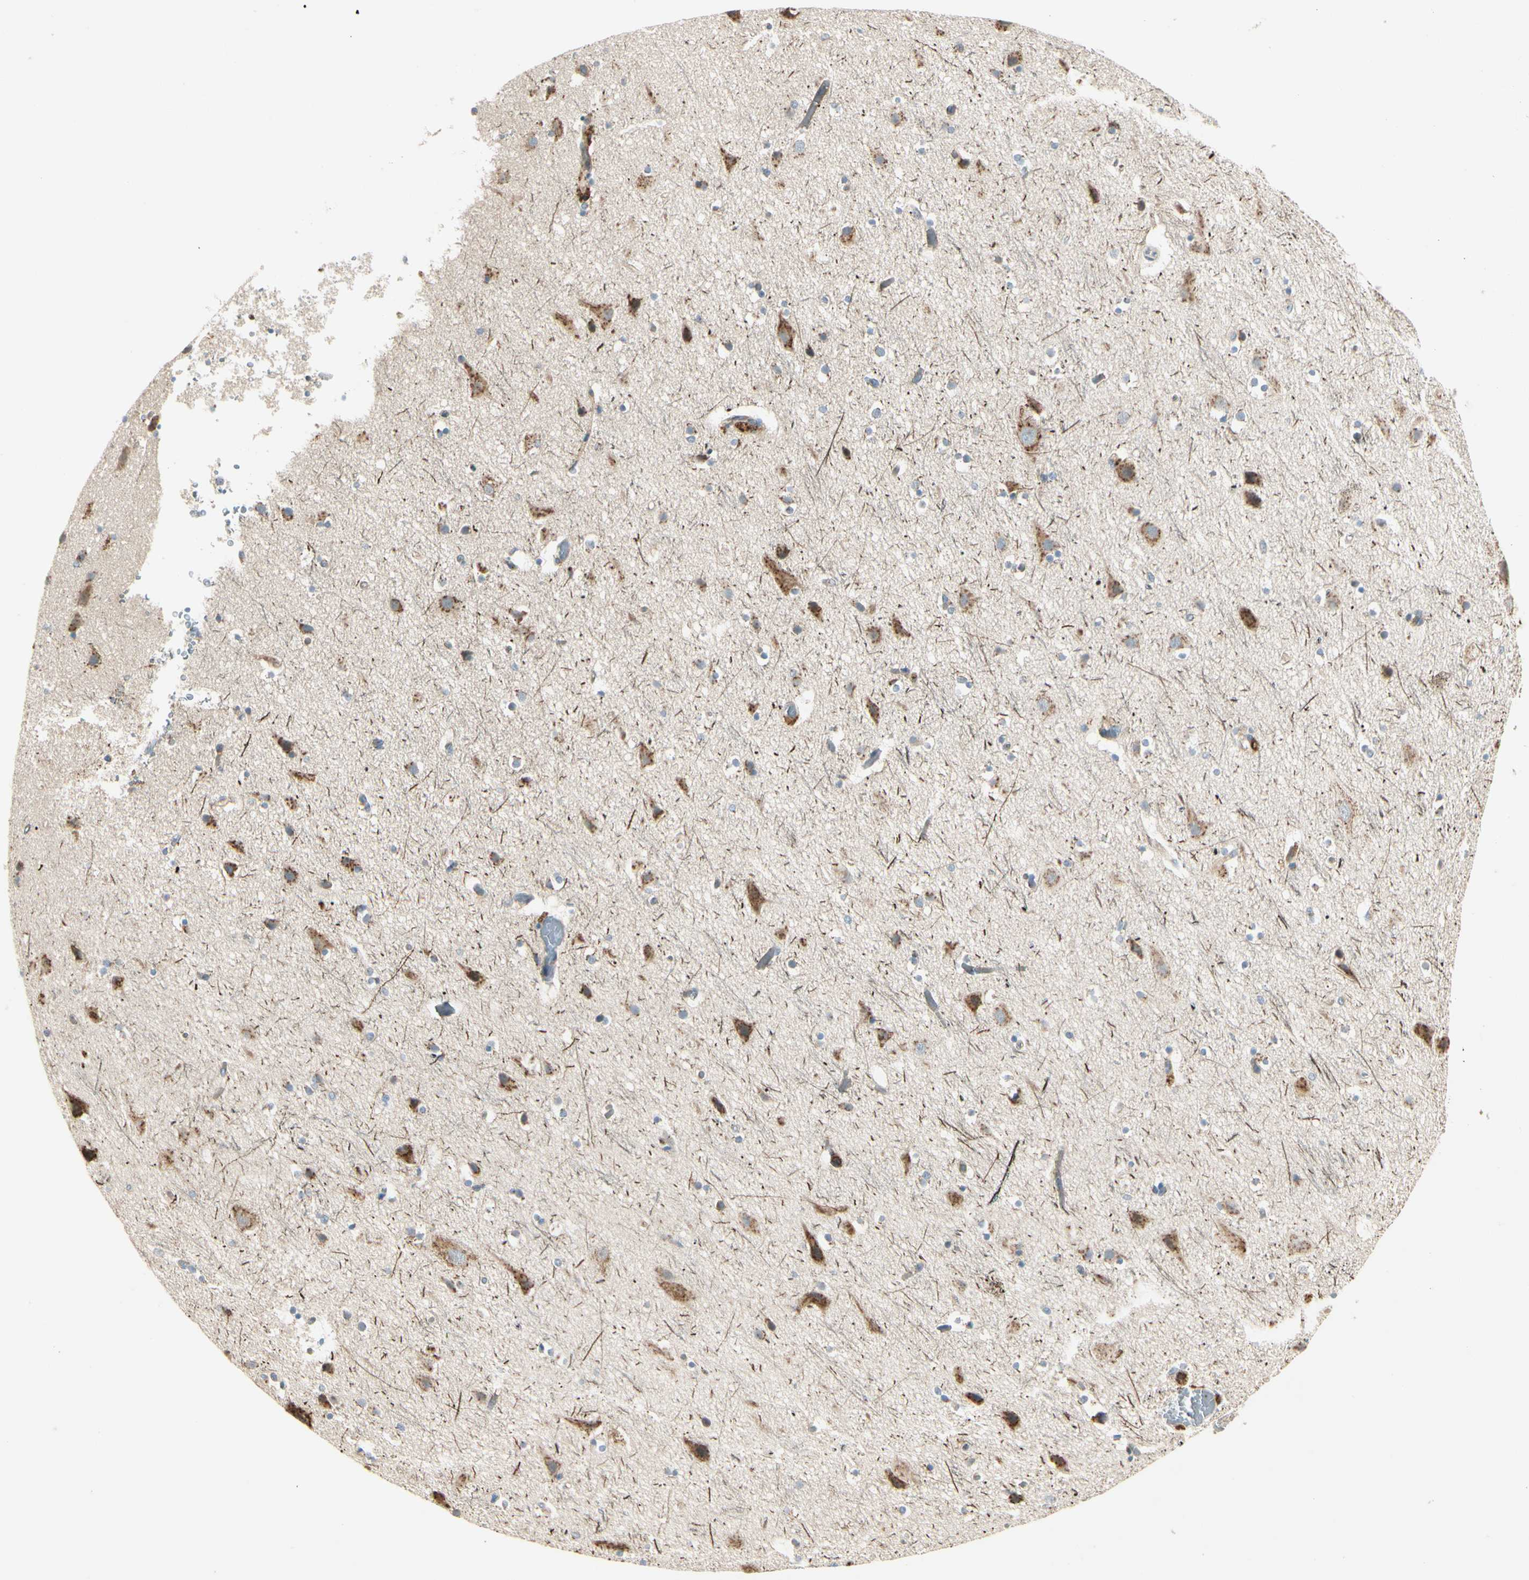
{"staining": {"intensity": "weak", "quantity": "25%-75%", "location": "cytoplasmic/membranous"}, "tissue": "cerebral cortex", "cell_type": "Endothelial cells", "image_type": "normal", "snomed": [{"axis": "morphology", "description": "Normal tissue, NOS"}, {"axis": "topography", "description": "Cerebral cortex"}], "caption": "Immunohistochemistry (IHC) (DAB) staining of normal cerebral cortex displays weak cytoplasmic/membranous protein expression in approximately 25%-75% of endothelial cells.", "gene": "ABCA3", "patient": {"sex": "male", "age": 45}}